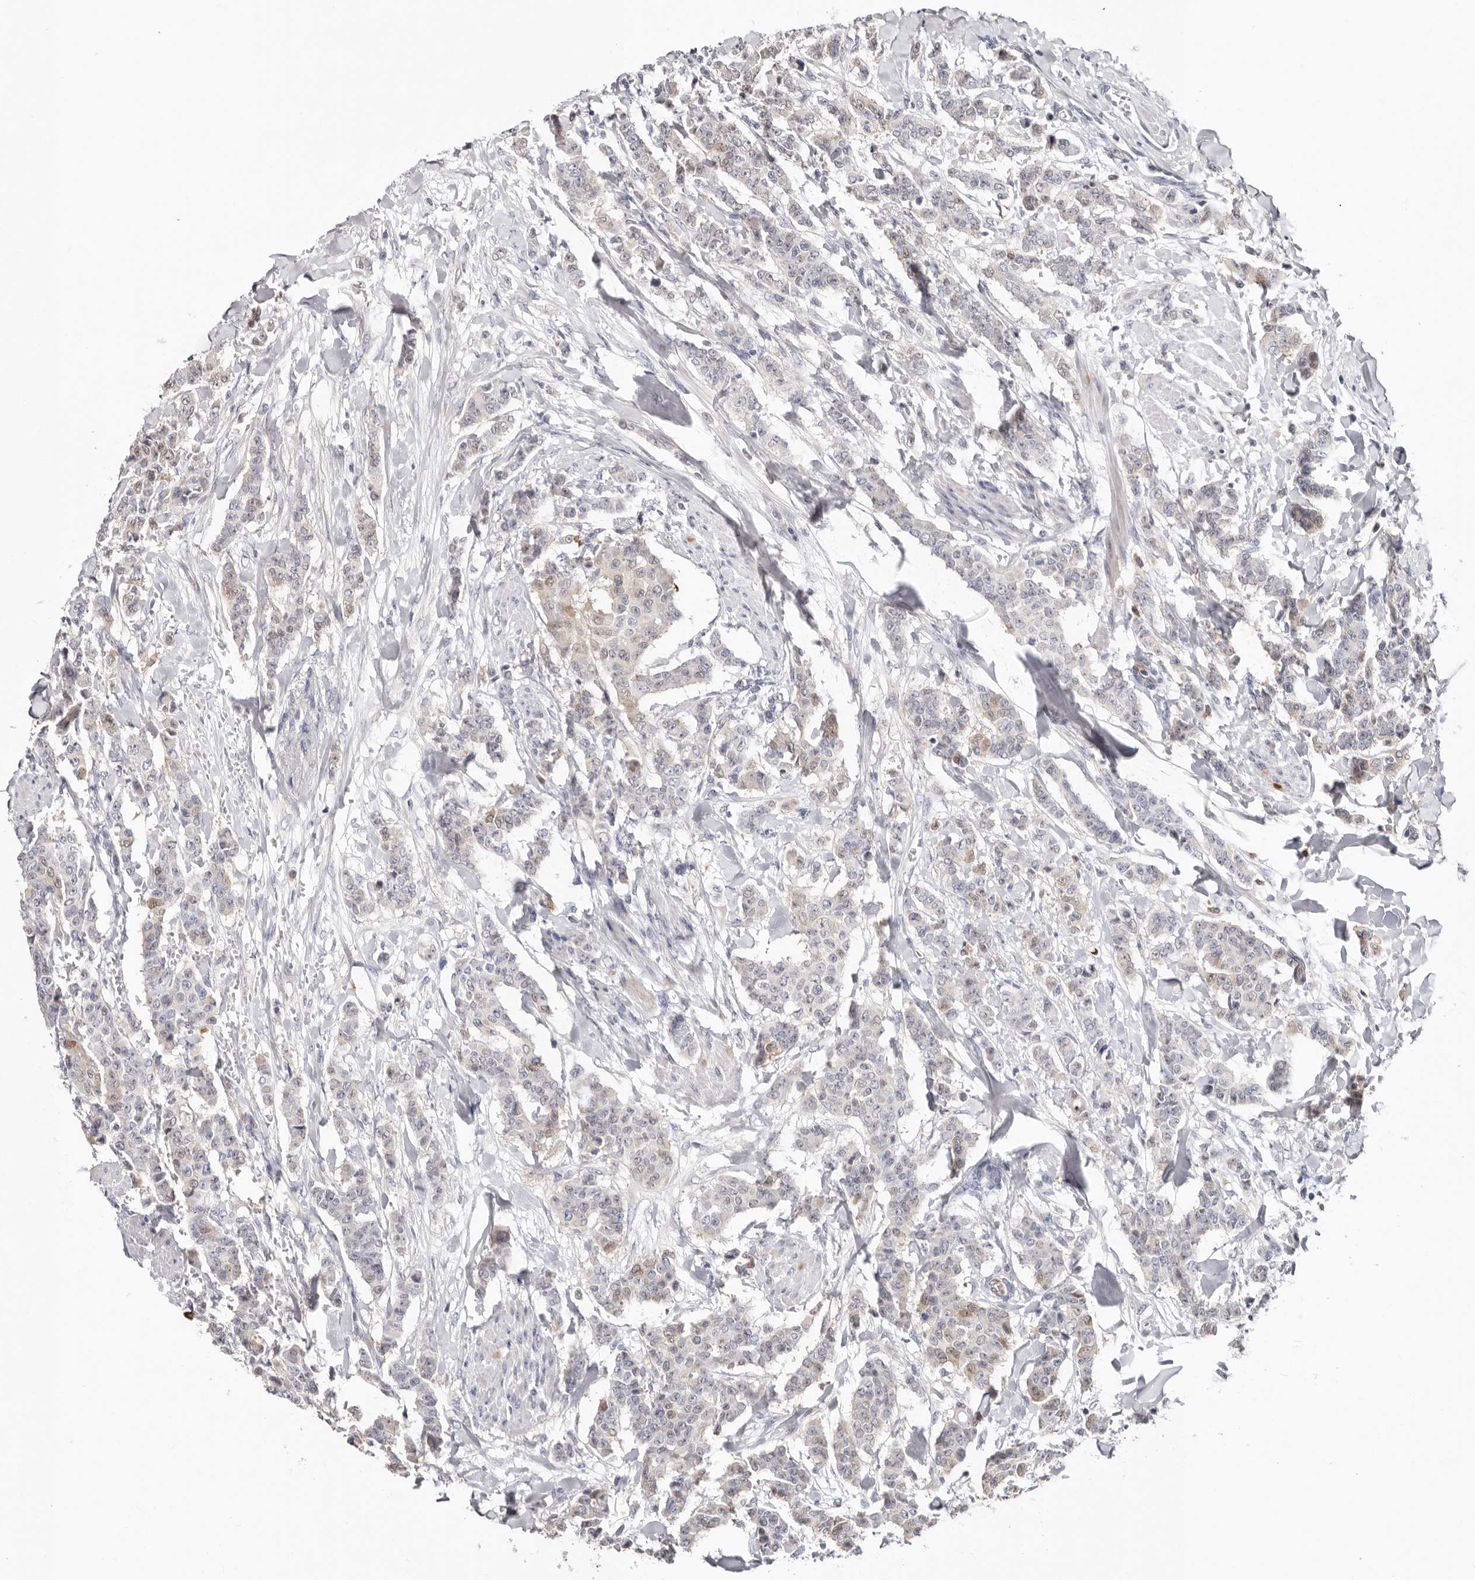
{"staining": {"intensity": "weak", "quantity": "<25%", "location": "cytoplasmic/membranous,nuclear"}, "tissue": "breast cancer", "cell_type": "Tumor cells", "image_type": "cancer", "snomed": [{"axis": "morphology", "description": "Duct carcinoma"}, {"axis": "topography", "description": "Breast"}], "caption": "DAB immunohistochemical staining of breast cancer (intraductal carcinoma) exhibits no significant positivity in tumor cells.", "gene": "PKDCC", "patient": {"sex": "female", "age": 40}}